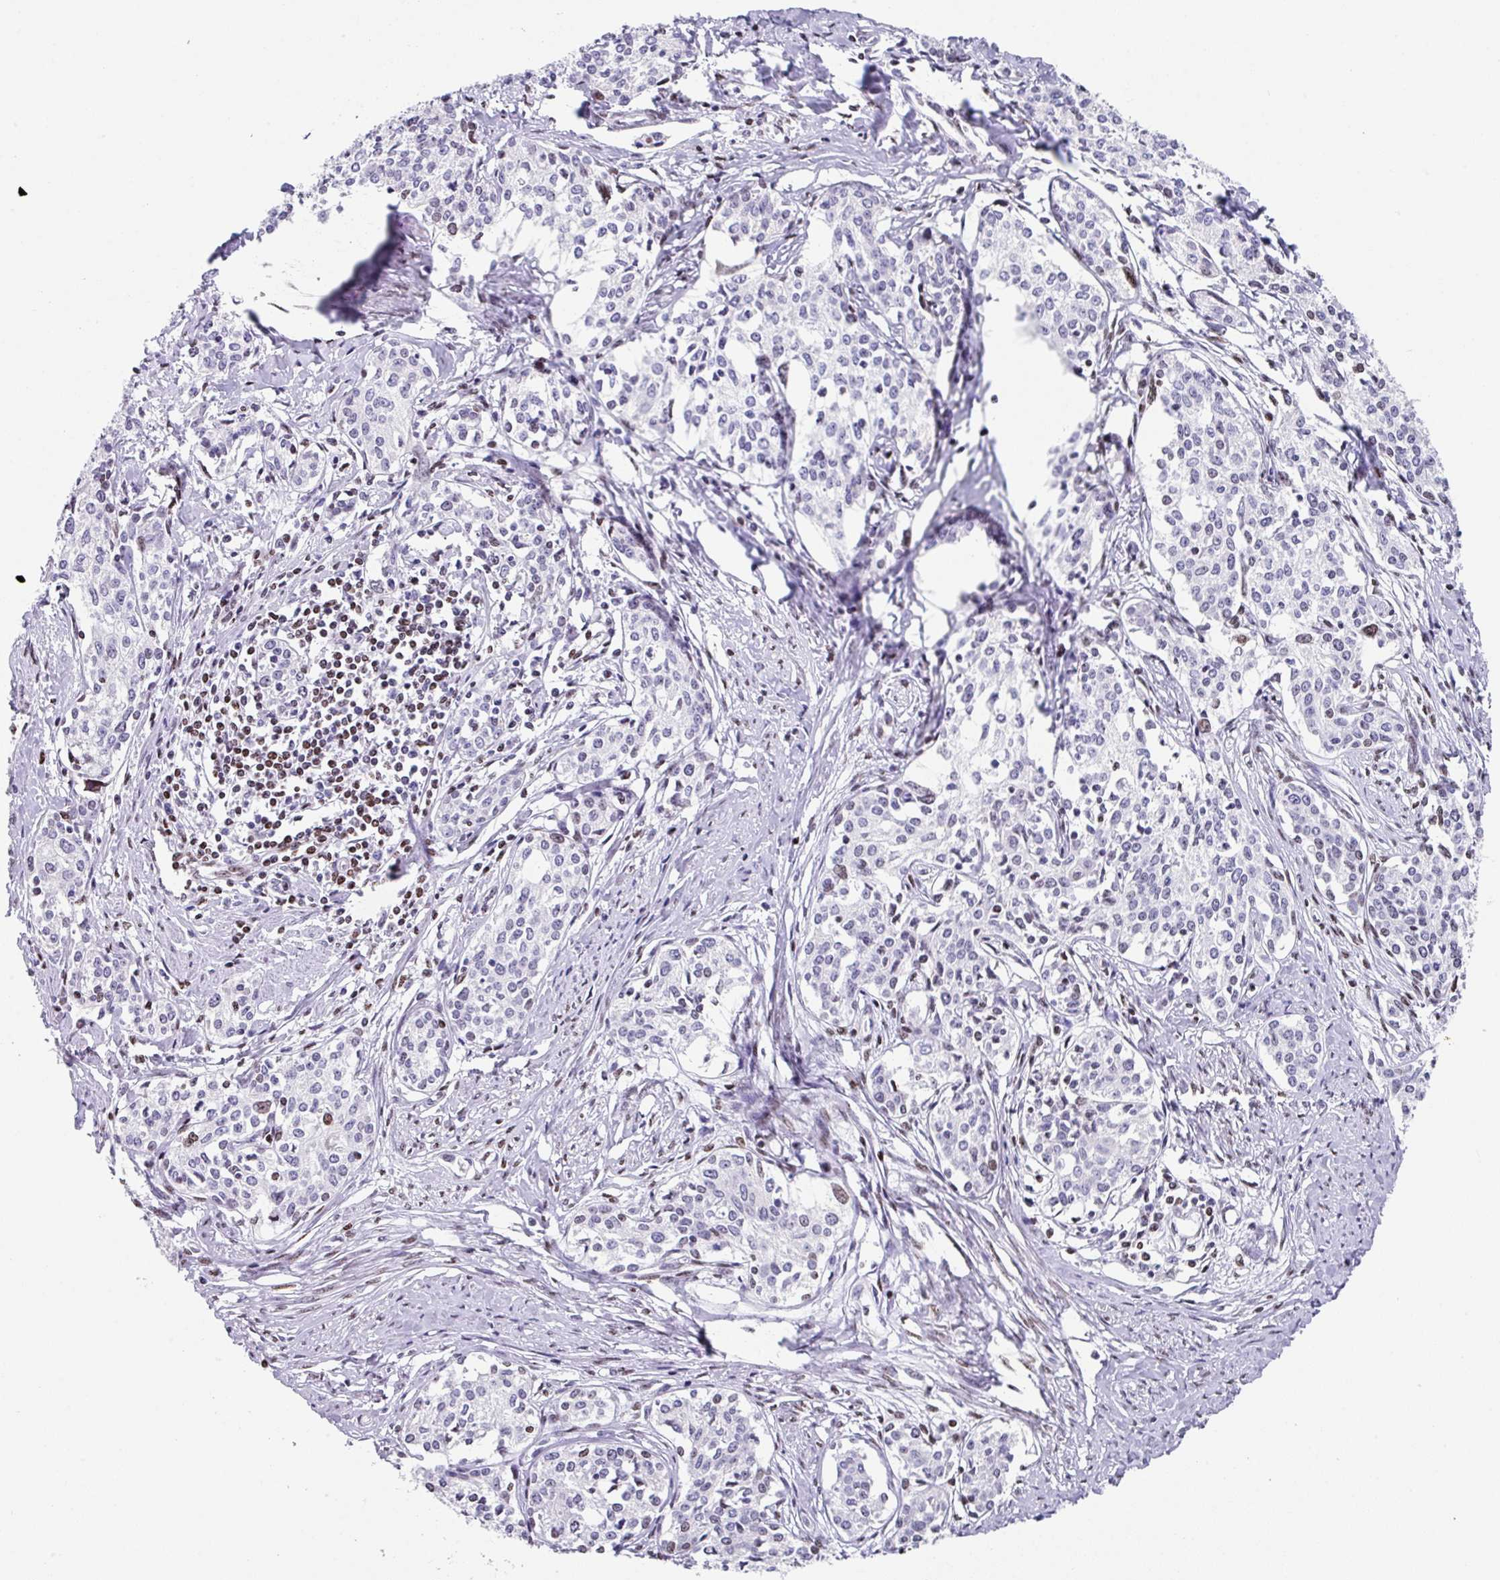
{"staining": {"intensity": "weak", "quantity": "<25%", "location": "nuclear"}, "tissue": "cervical cancer", "cell_type": "Tumor cells", "image_type": "cancer", "snomed": [{"axis": "morphology", "description": "Squamous cell carcinoma, NOS"}, {"axis": "morphology", "description": "Adenocarcinoma, NOS"}, {"axis": "topography", "description": "Cervix"}], "caption": "The image reveals no significant expression in tumor cells of cervical adenocarcinoma.", "gene": "TCF3", "patient": {"sex": "female", "age": 52}}